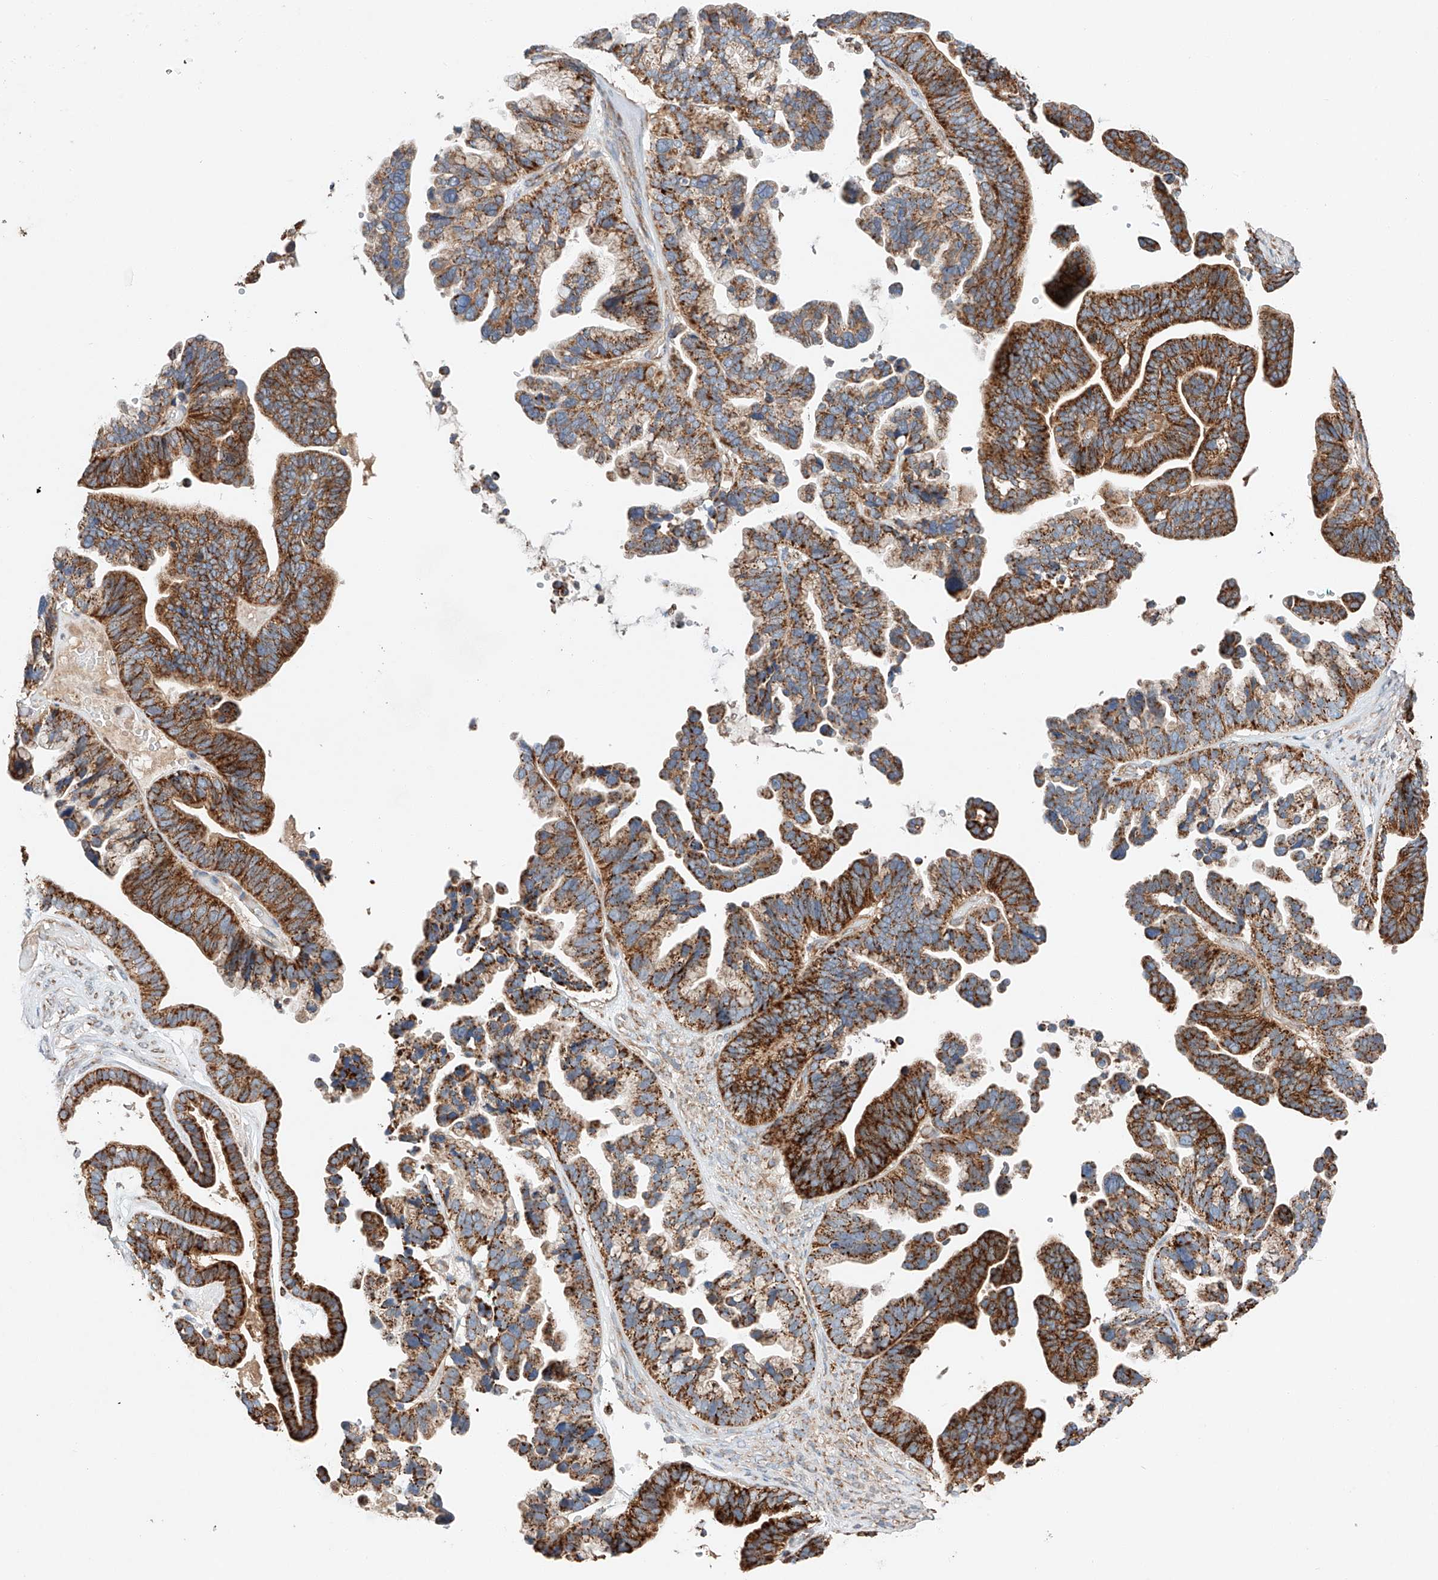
{"staining": {"intensity": "strong", "quantity": ">75%", "location": "cytoplasmic/membranous"}, "tissue": "ovarian cancer", "cell_type": "Tumor cells", "image_type": "cancer", "snomed": [{"axis": "morphology", "description": "Cystadenocarcinoma, serous, NOS"}, {"axis": "topography", "description": "Ovary"}], "caption": "An IHC image of tumor tissue is shown. Protein staining in brown highlights strong cytoplasmic/membranous positivity in ovarian cancer (serous cystadenocarcinoma) within tumor cells. (DAB (3,3'-diaminobenzidine) IHC, brown staining for protein, blue staining for nuclei).", "gene": "RUSC1", "patient": {"sex": "female", "age": 56}}